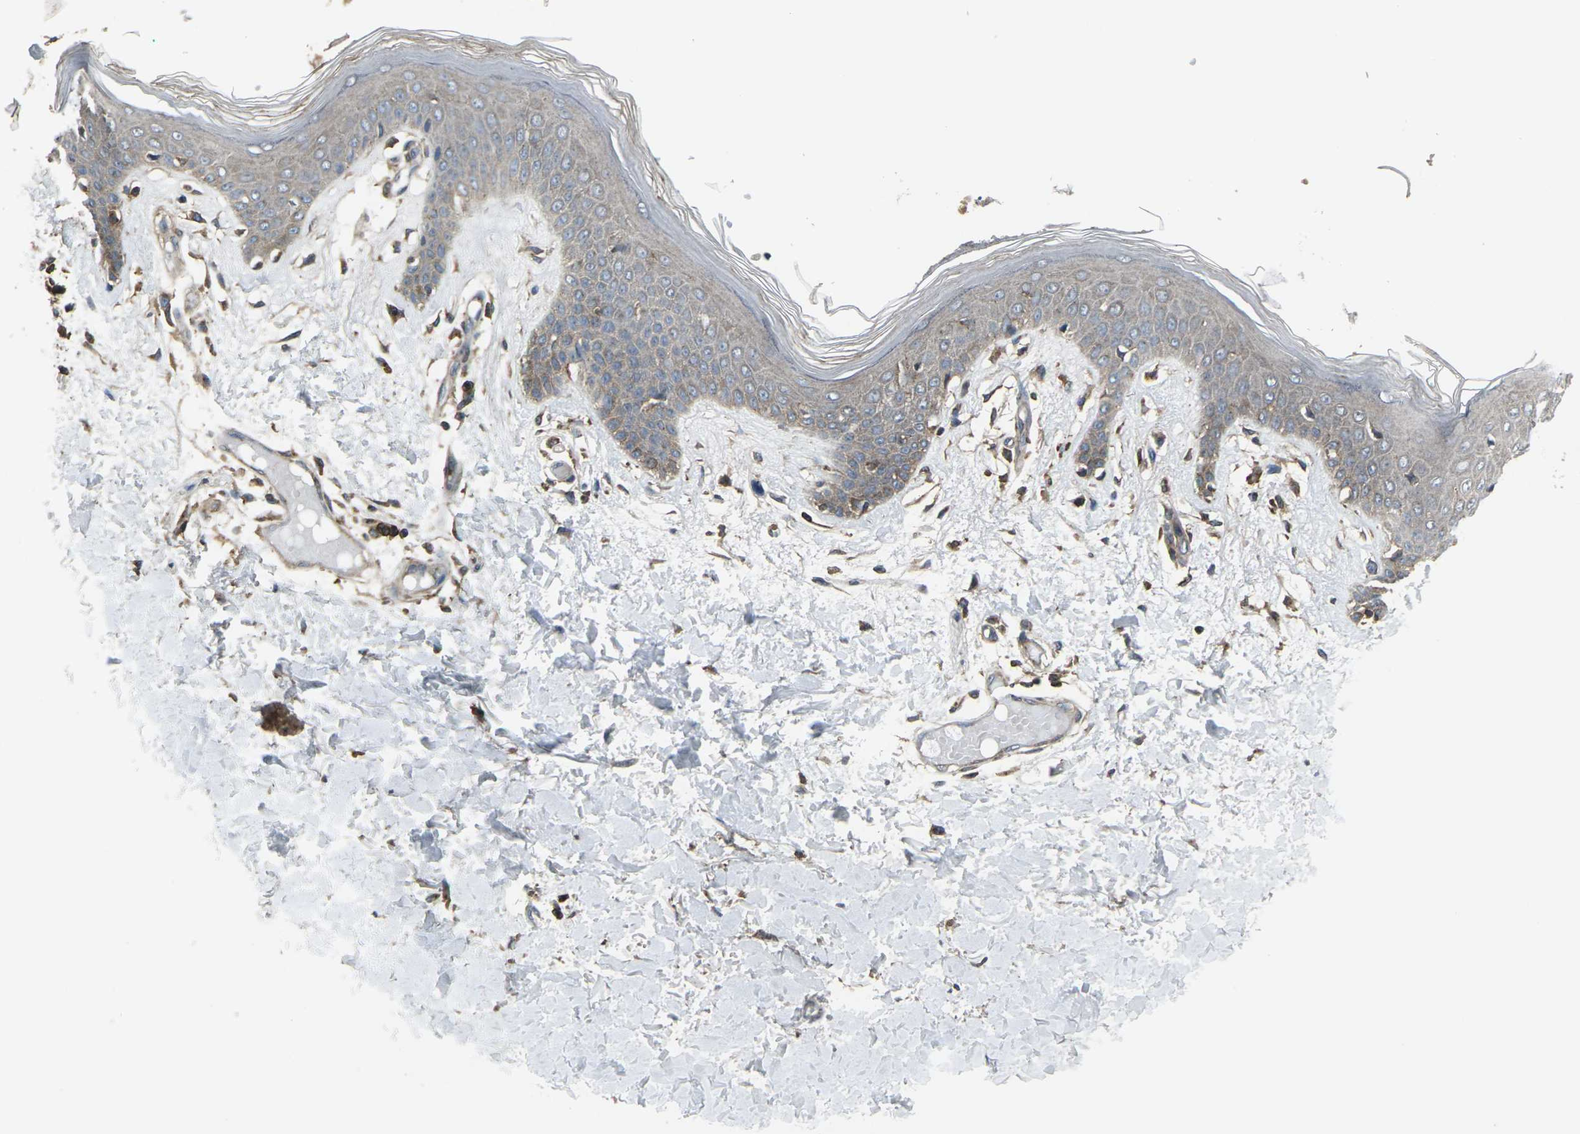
{"staining": {"intensity": "moderate", "quantity": ">75%", "location": "cytoplasmic/membranous"}, "tissue": "skin", "cell_type": "Fibroblasts", "image_type": "normal", "snomed": [{"axis": "morphology", "description": "Normal tissue, NOS"}, {"axis": "topography", "description": "Skin"}], "caption": "A medium amount of moderate cytoplasmic/membranous positivity is appreciated in approximately >75% of fibroblasts in unremarkable skin. (IHC, brightfield microscopy, high magnification).", "gene": "PRKACB", "patient": {"sex": "male", "age": 53}}